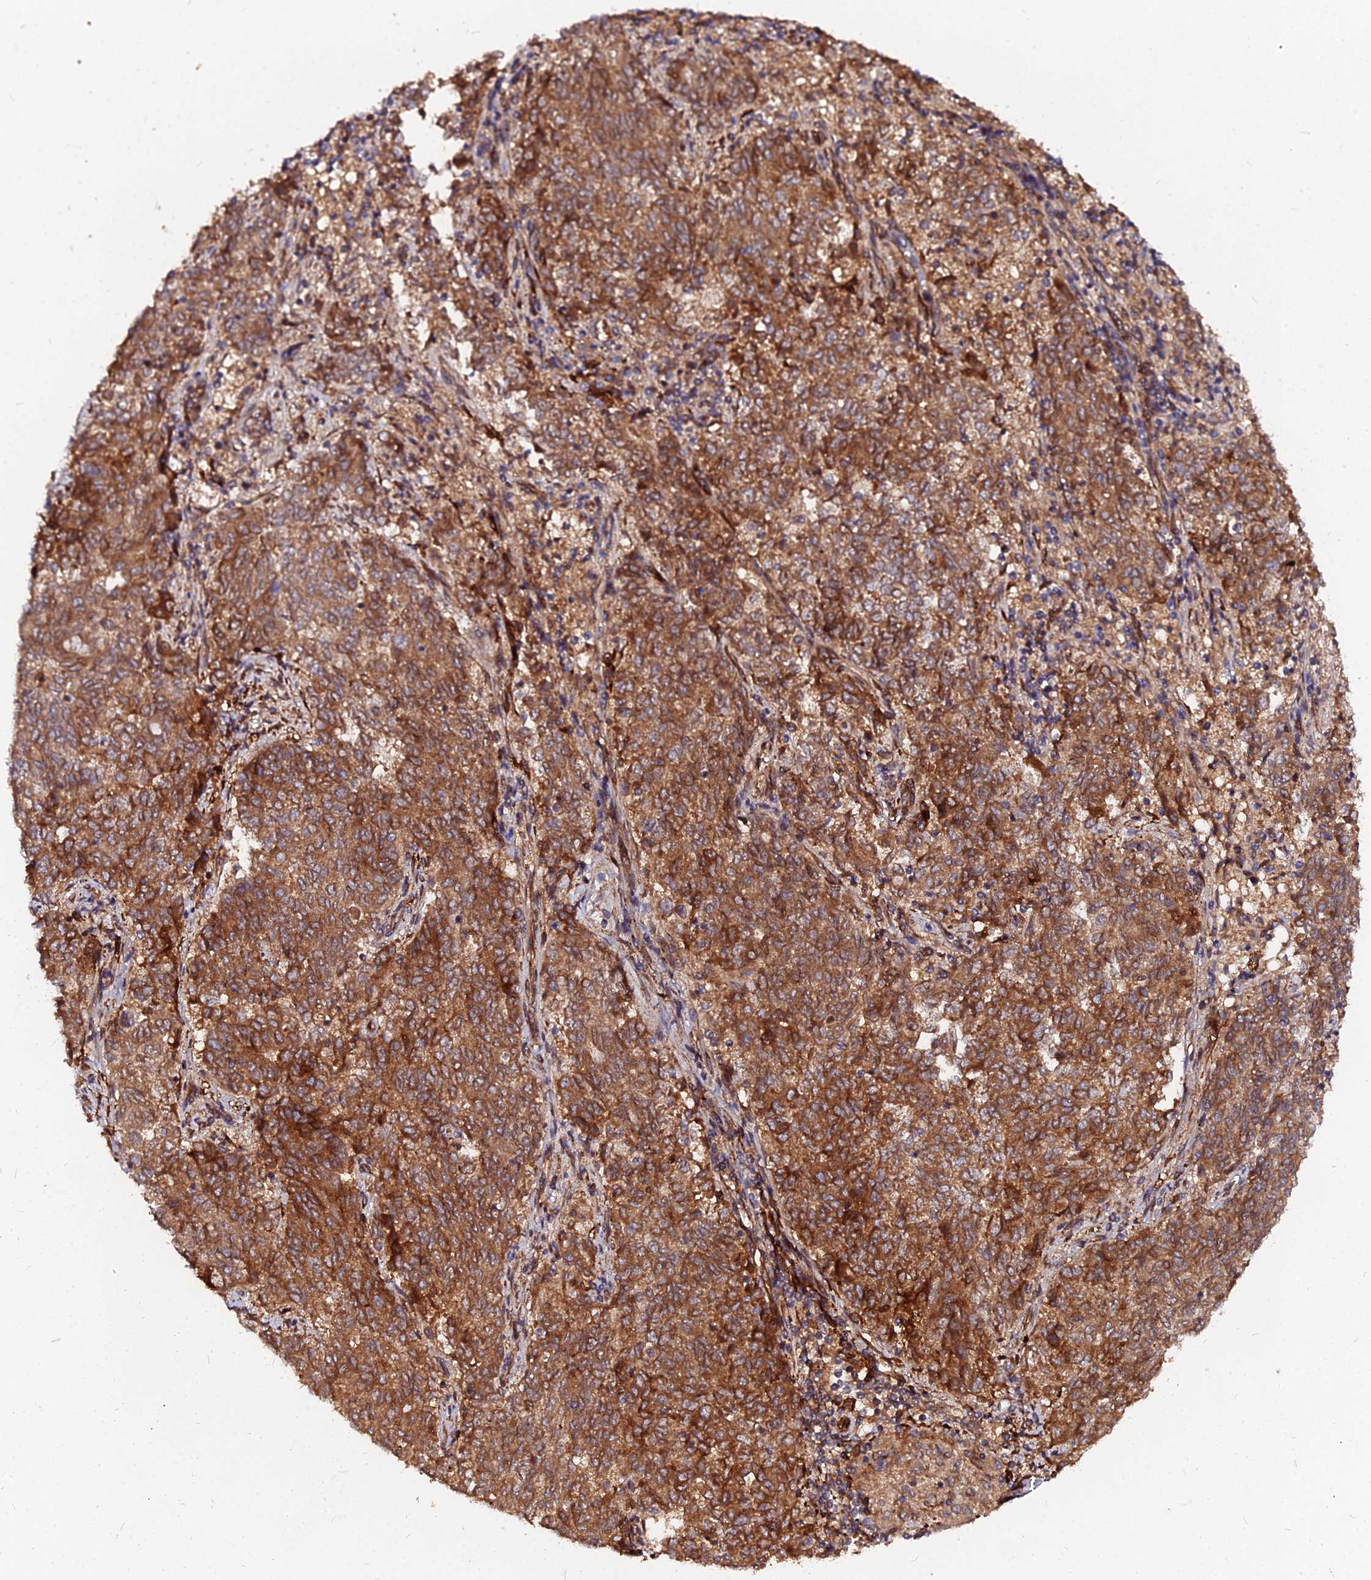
{"staining": {"intensity": "strong", "quantity": ">75%", "location": "cytoplasmic/membranous"}, "tissue": "endometrial cancer", "cell_type": "Tumor cells", "image_type": "cancer", "snomed": [{"axis": "morphology", "description": "Adenocarcinoma, NOS"}, {"axis": "topography", "description": "Endometrium"}], "caption": "Immunohistochemistry (IHC) of endometrial adenocarcinoma reveals high levels of strong cytoplasmic/membranous positivity in approximately >75% of tumor cells. The staining is performed using DAB (3,3'-diaminobenzidine) brown chromogen to label protein expression. The nuclei are counter-stained blue using hematoxylin.", "gene": "PDE4D", "patient": {"sex": "female", "age": 80}}